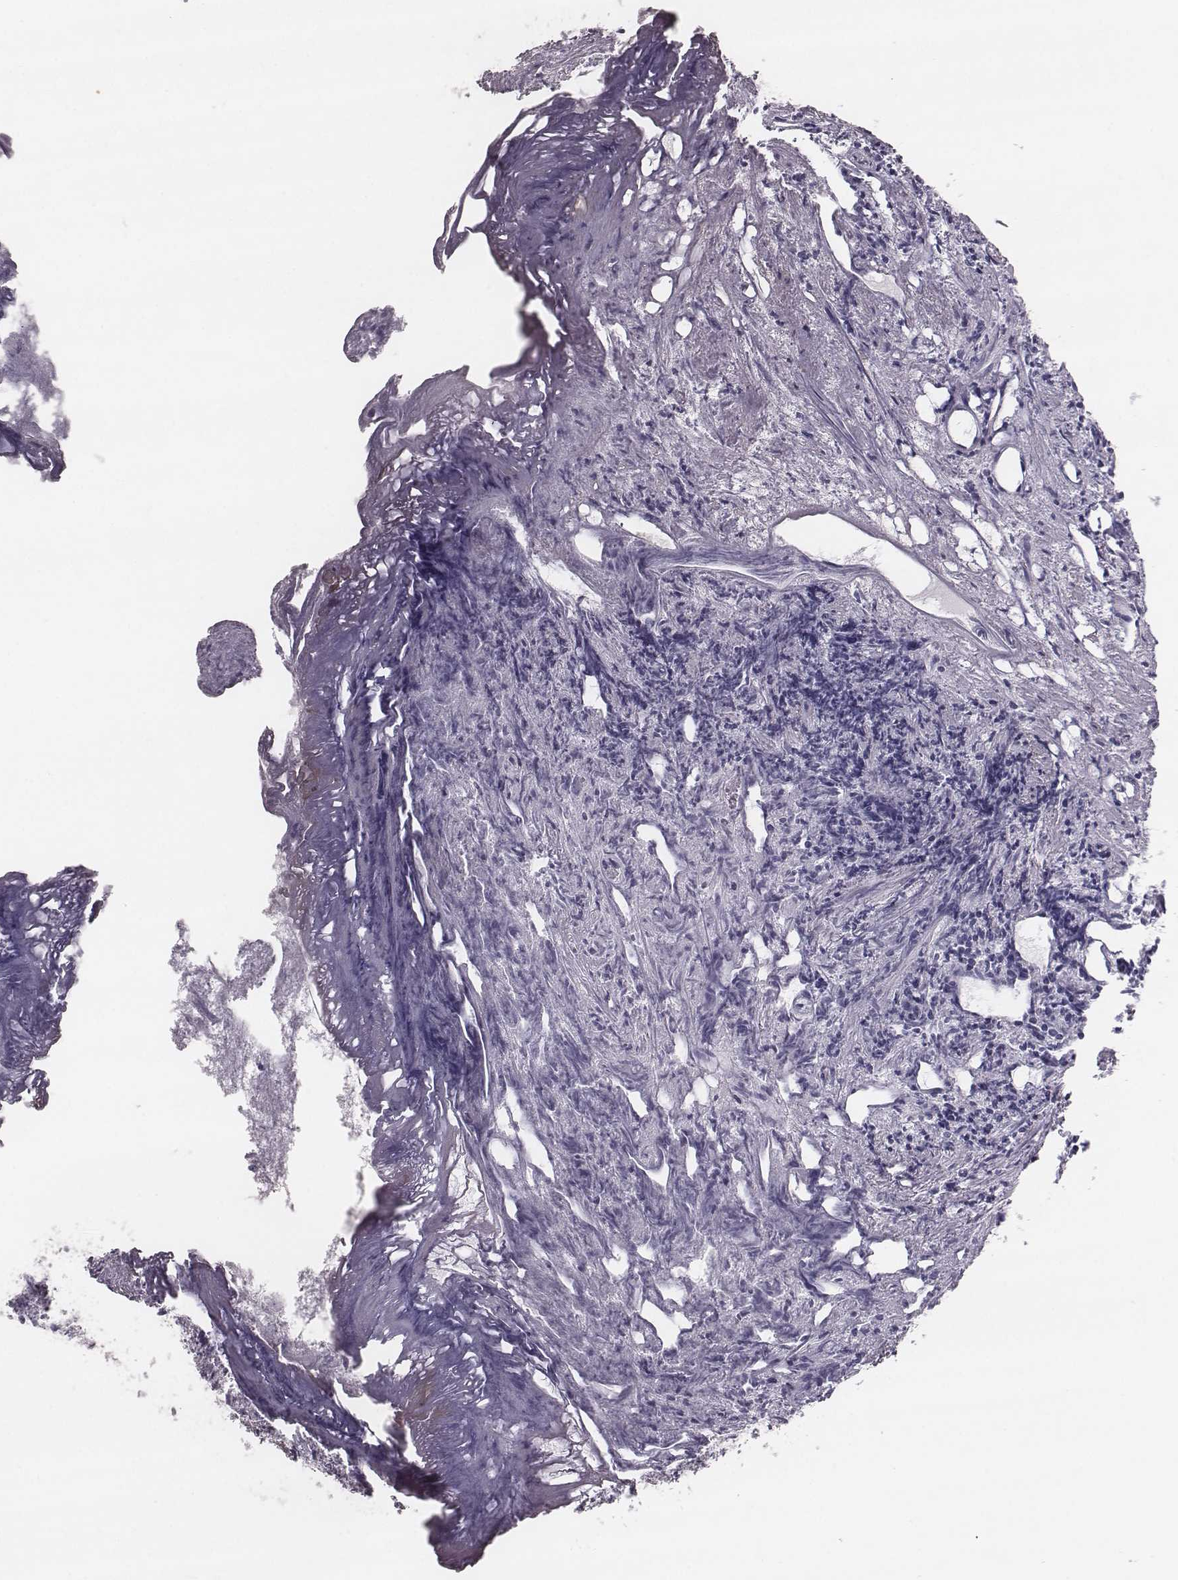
{"staining": {"intensity": "negative", "quantity": "none", "location": "none"}, "tissue": "prostate cancer", "cell_type": "Tumor cells", "image_type": "cancer", "snomed": [{"axis": "morphology", "description": "Adenocarcinoma, High grade"}, {"axis": "topography", "description": "Prostate"}], "caption": "The immunohistochemistry (IHC) image has no significant positivity in tumor cells of adenocarcinoma (high-grade) (prostate) tissue. (Immunohistochemistry, brightfield microscopy, high magnification).", "gene": "KRT74", "patient": {"sex": "male", "age": 58}}